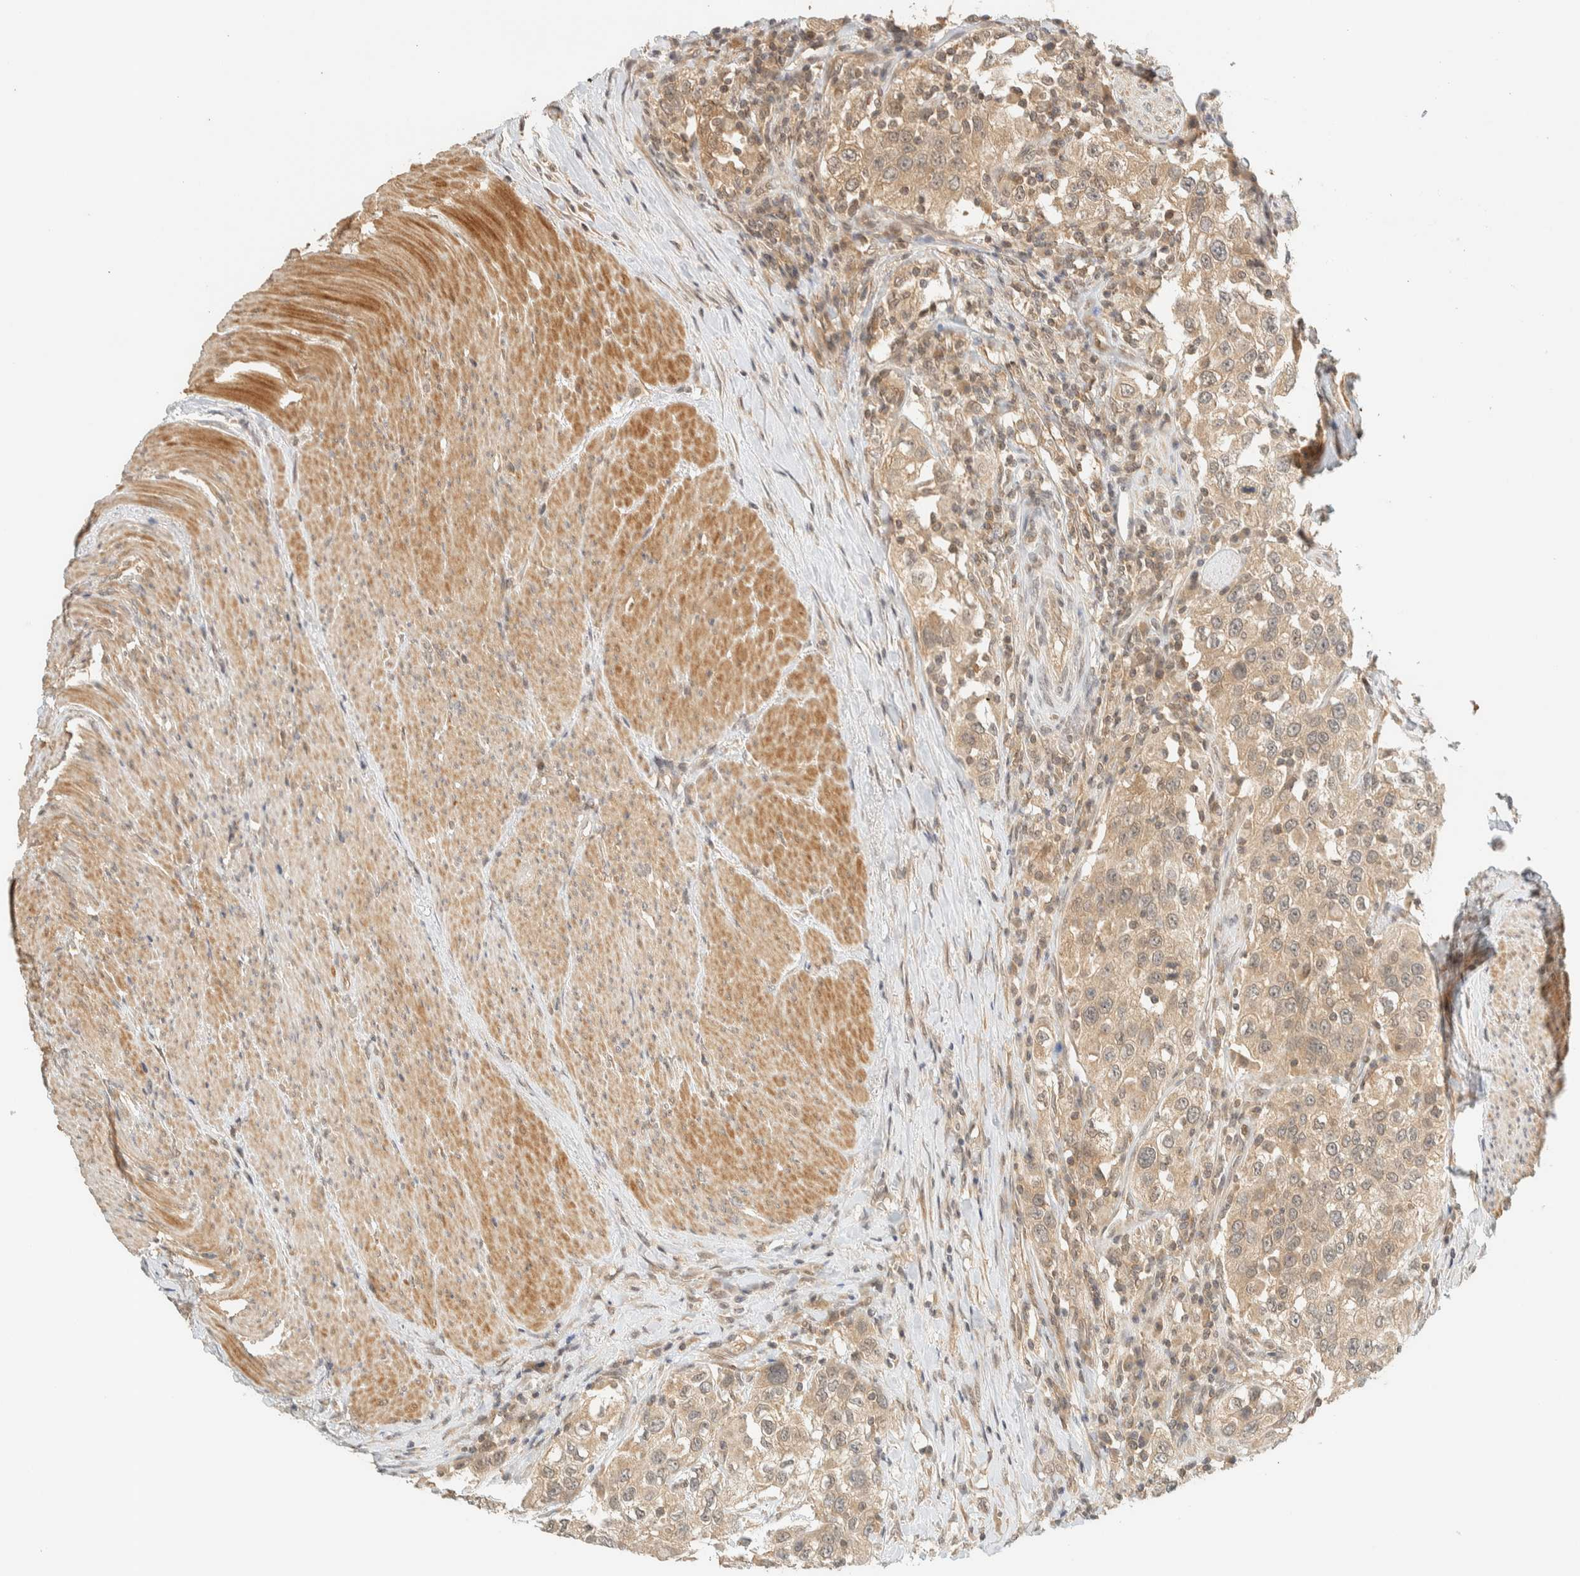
{"staining": {"intensity": "weak", "quantity": ">75%", "location": "cytoplasmic/membranous"}, "tissue": "urothelial cancer", "cell_type": "Tumor cells", "image_type": "cancer", "snomed": [{"axis": "morphology", "description": "Urothelial carcinoma, High grade"}, {"axis": "topography", "description": "Urinary bladder"}], "caption": "Immunohistochemistry (DAB (3,3'-diaminobenzidine)) staining of human high-grade urothelial carcinoma demonstrates weak cytoplasmic/membranous protein positivity in approximately >75% of tumor cells.", "gene": "KIFAP3", "patient": {"sex": "female", "age": 80}}